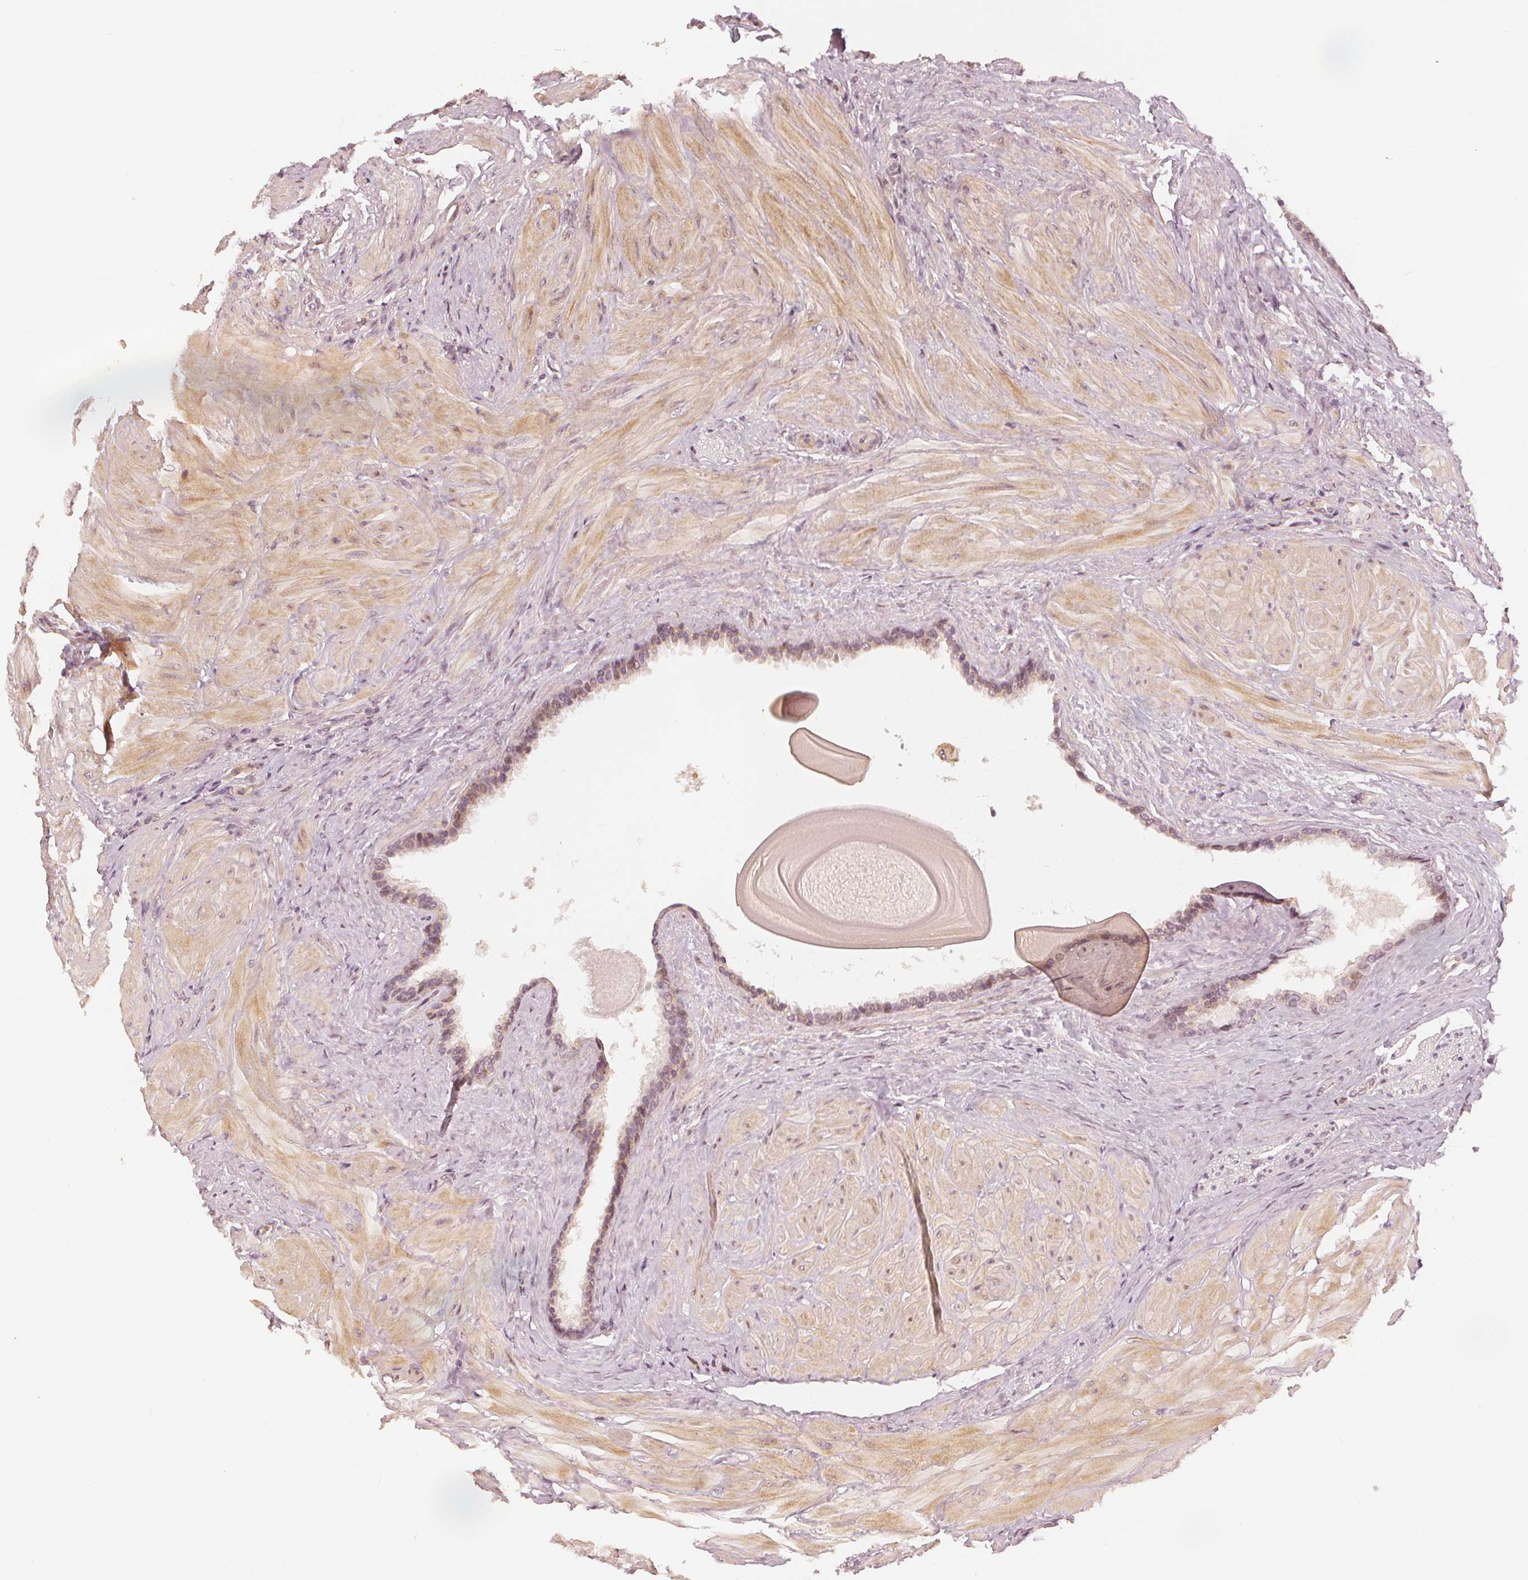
{"staining": {"intensity": "weak", "quantity": "<25%", "location": "nuclear"}, "tissue": "seminal vesicle", "cell_type": "Glandular cells", "image_type": "normal", "snomed": [{"axis": "morphology", "description": "Normal tissue, NOS"}, {"axis": "topography", "description": "Seminal veicle"}], "caption": "The immunohistochemistry (IHC) histopathology image has no significant positivity in glandular cells of seminal vesicle. (DAB IHC with hematoxylin counter stain).", "gene": "SLC34A1", "patient": {"sex": "male", "age": 57}}